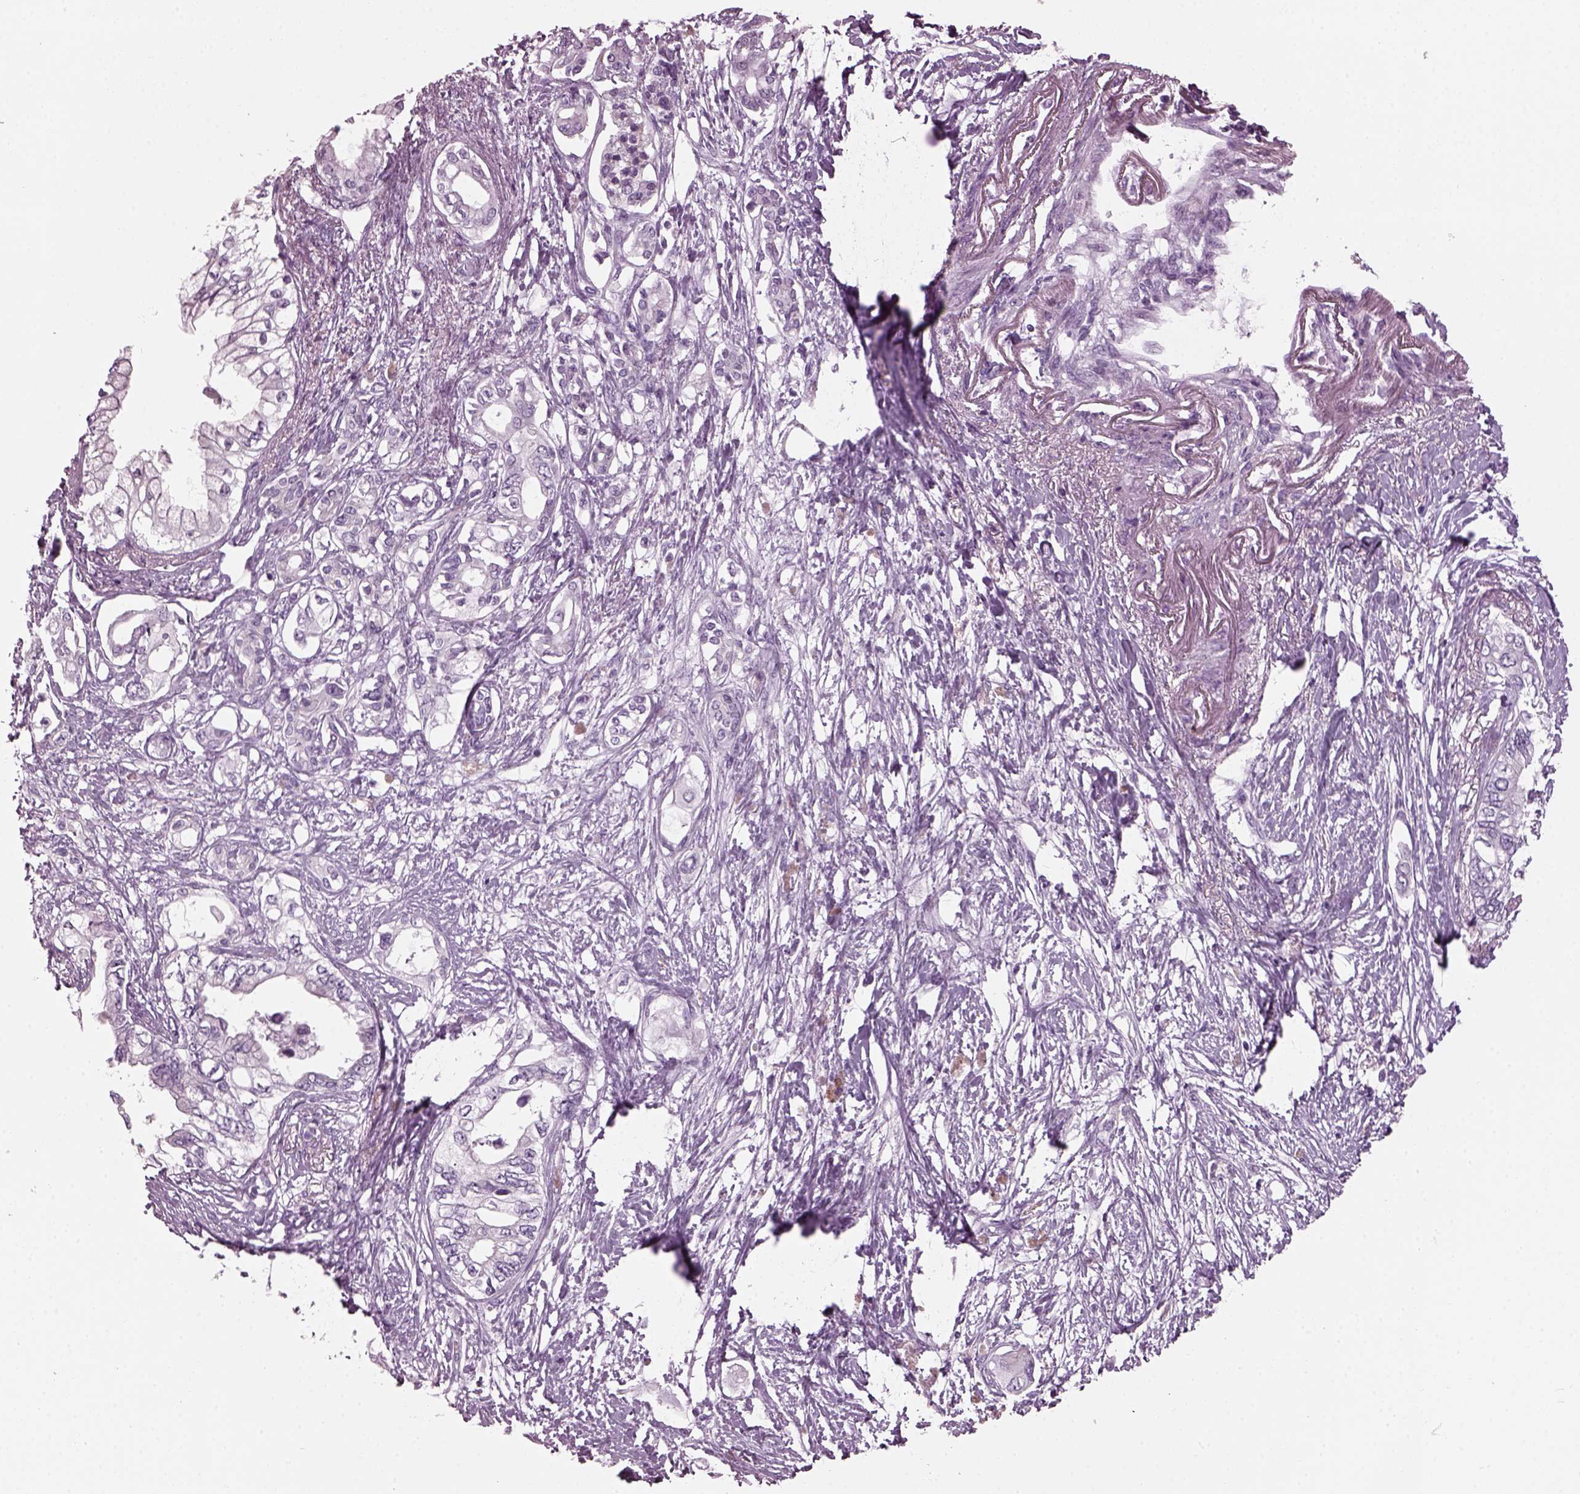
{"staining": {"intensity": "negative", "quantity": "none", "location": "none"}, "tissue": "pancreatic cancer", "cell_type": "Tumor cells", "image_type": "cancer", "snomed": [{"axis": "morphology", "description": "Adenocarcinoma, NOS"}, {"axis": "topography", "description": "Pancreas"}], "caption": "IHC of human adenocarcinoma (pancreatic) shows no staining in tumor cells.", "gene": "DPYSL5", "patient": {"sex": "female", "age": 63}}